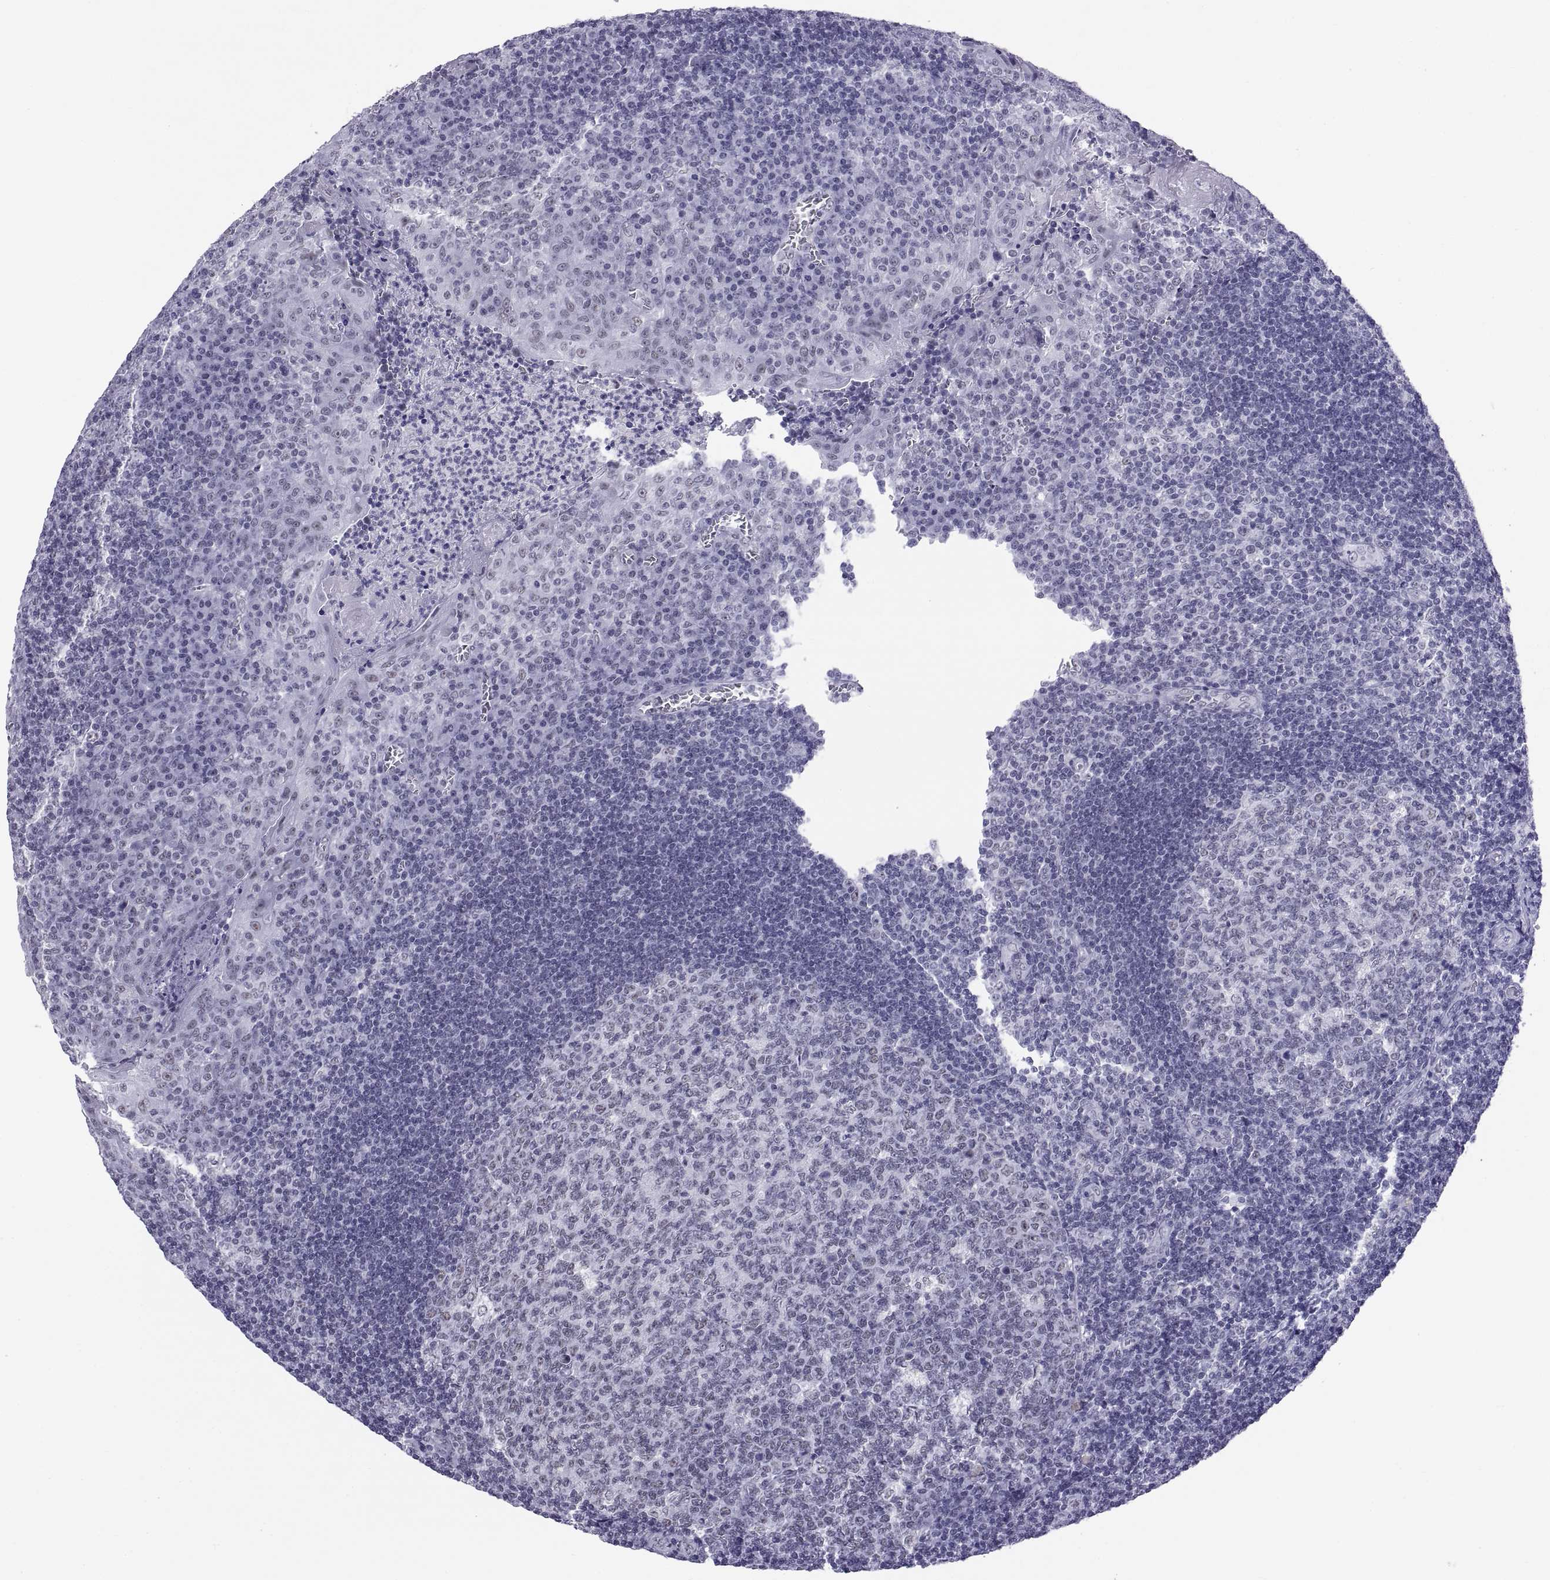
{"staining": {"intensity": "negative", "quantity": "none", "location": "none"}, "tissue": "tonsil", "cell_type": "Germinal center cells", "image_type": "normal", "snomed": [{"axis": "morphology", "description": "Normal tissue, NOS"}, {"axis": "topography", "description": "Tonsil"}], "caption": "Immunohistochemistry (IHC) of benign human tonsil displays no expression in germinal center cells. (IHC, brightfield microscopy, high magnification).", "gene": "NEUROD6", "patient": {"sex": "female", "age": 12}}